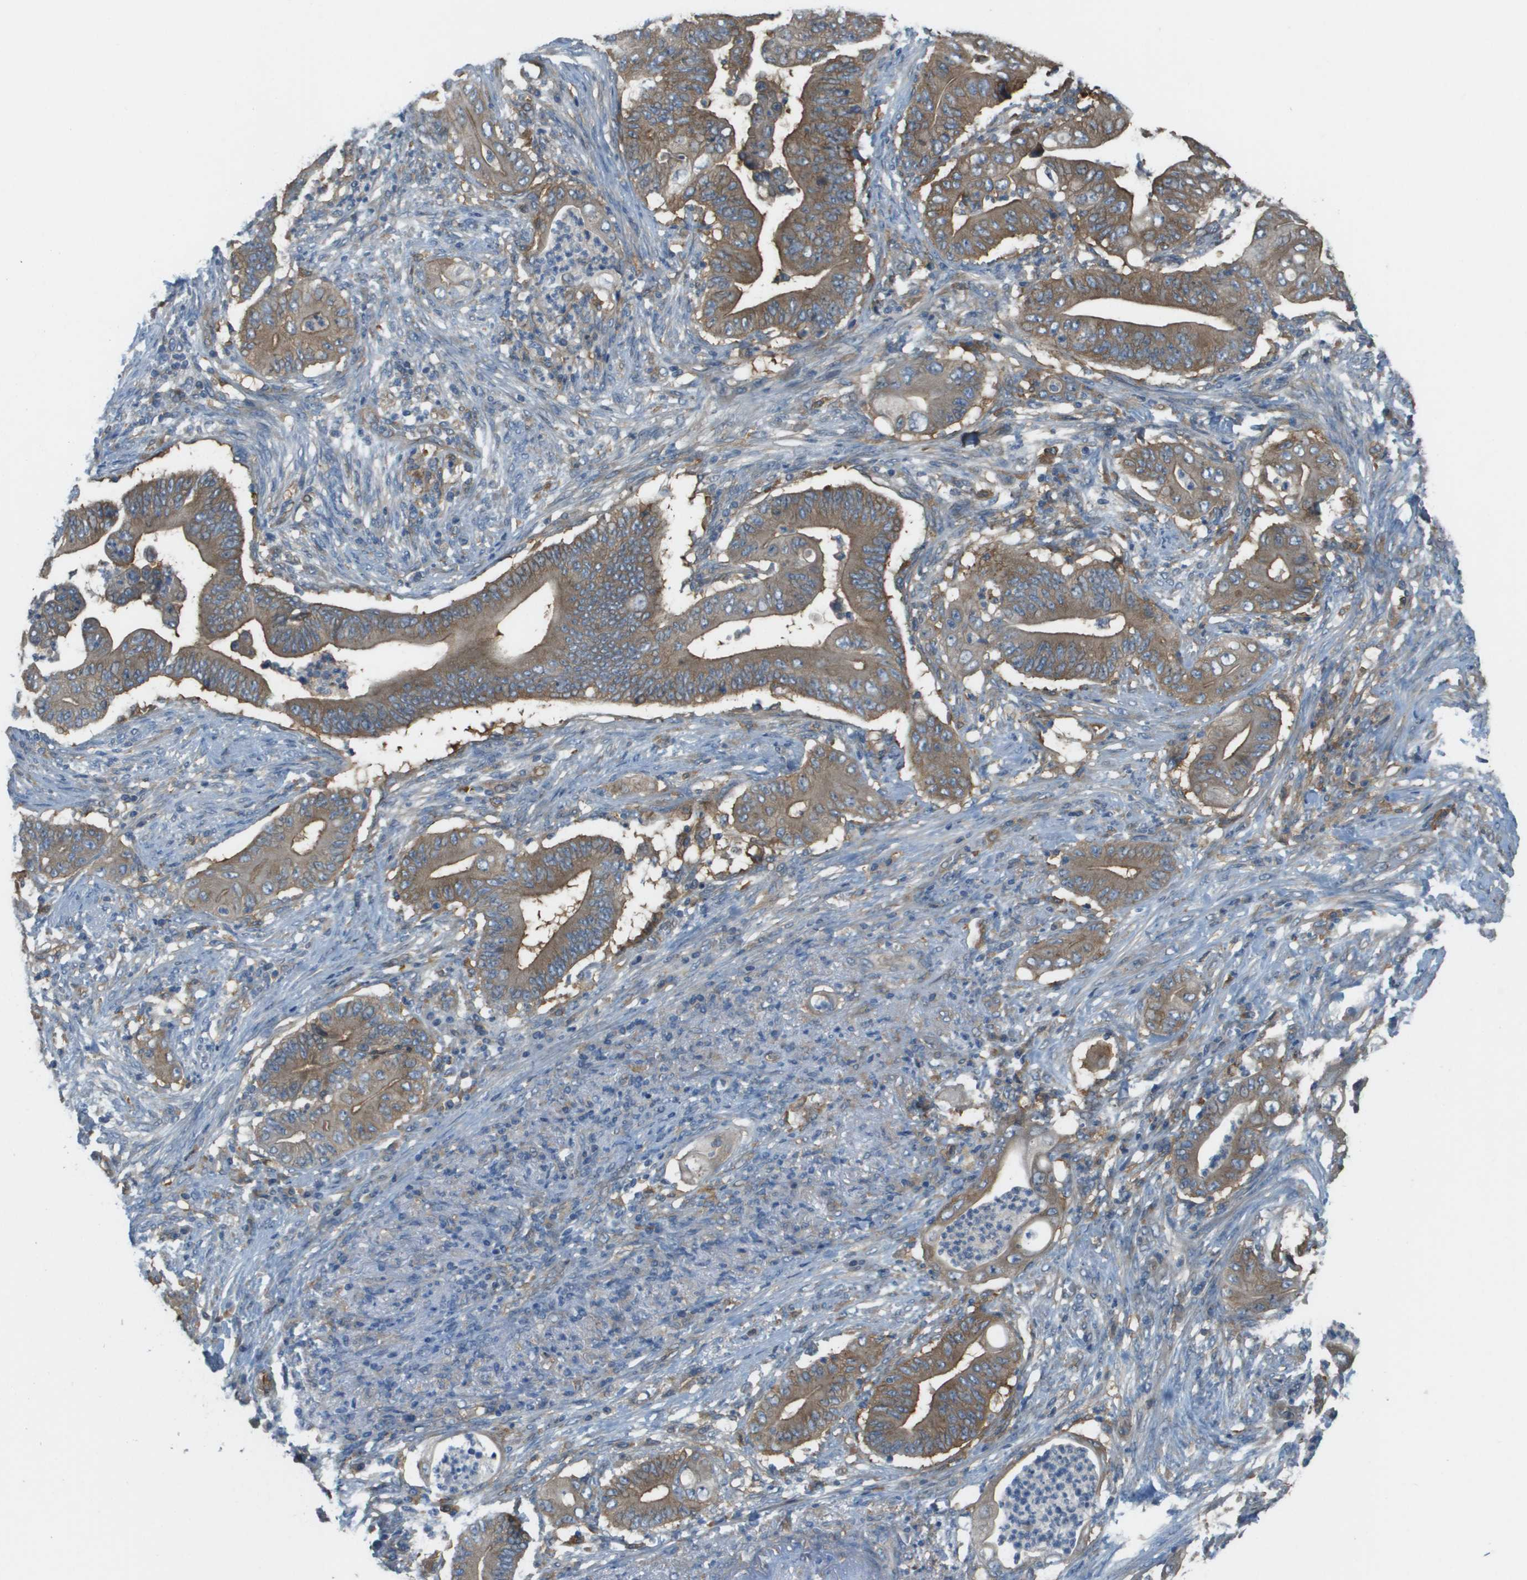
{"staining": {"intensity": "moderate", "quantity": ">75%", "location": "cytoplasmic/membranous"}, "tissue": "stomach cancer", "cell_type": "Tumor cells", "image_type": "cancer", "snomed": [{"axis": "morphology", "description": "Adenocarcinoma, NOS"}, {"axis": "topography", "description": "Stomach"}], "caption": "Tumor cells demonstrate moderate cytoplasmic/membranous positivity in about >75% of cells in adenocarcinoma (stomach).", "gene": "CORO1B", "patient": {"sex": "female", "age": 73}}